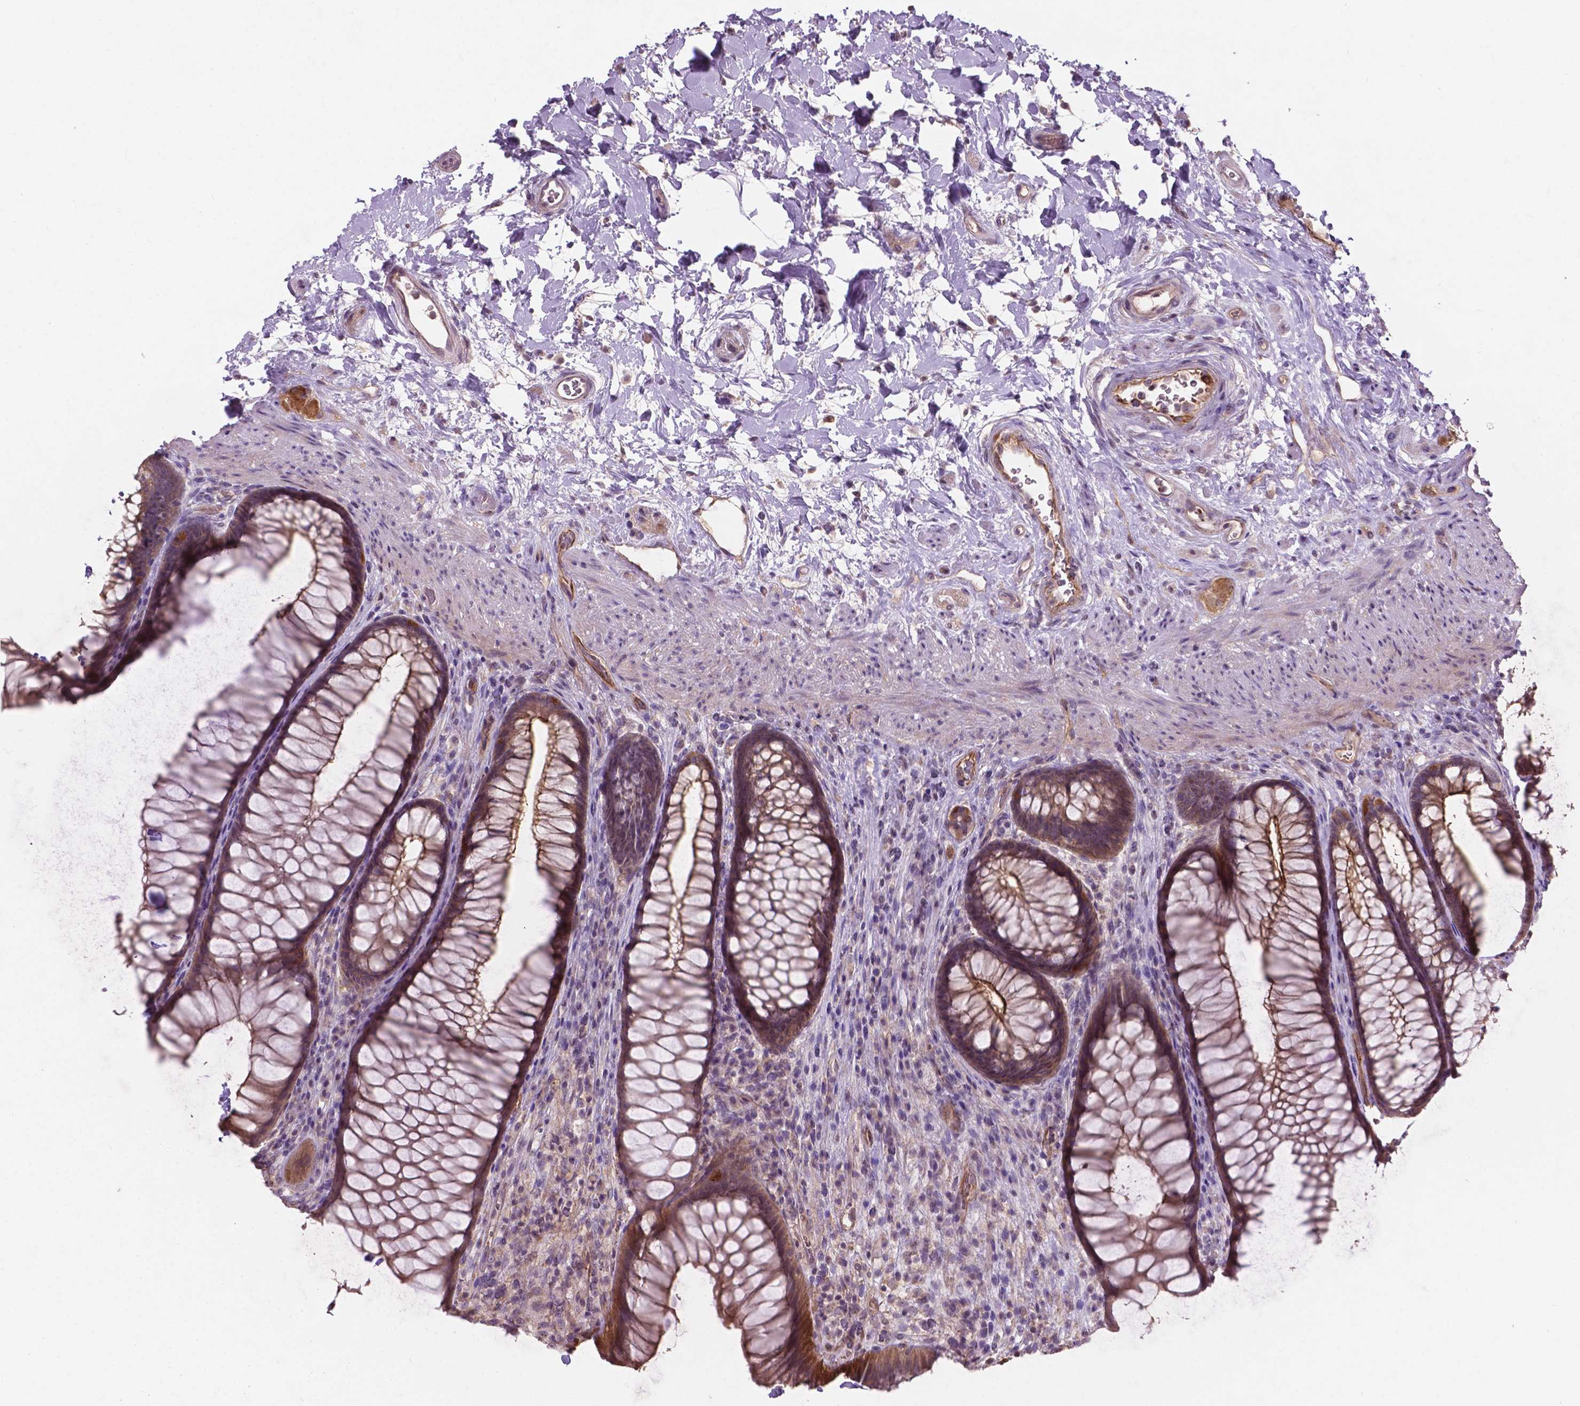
{"staining": {"intensity": "moderate", "quantity": ">75%", "location": "cytoplasmic/membranous"}, "tissue": "rectum", "cell_type": "Glandular cells", "image_type": "normal", "snomed": [{"axis": "morphology", "description": "Normal tissue, NOS"}, {"axis": "topography", "description": "Smooth muscle"}, {"axis": "topography", "description": "Rectum"}], "caption": "High-power microscopy captured an IHC micrograph of normal rectum, revealing moderate cytoplasmic/membranous staining in about >75% of glandular cells. (IHC, brightfield microscopy, high magnification).", "gene": "ARL5C", "patient": {"sex": "male", "age": 53}}